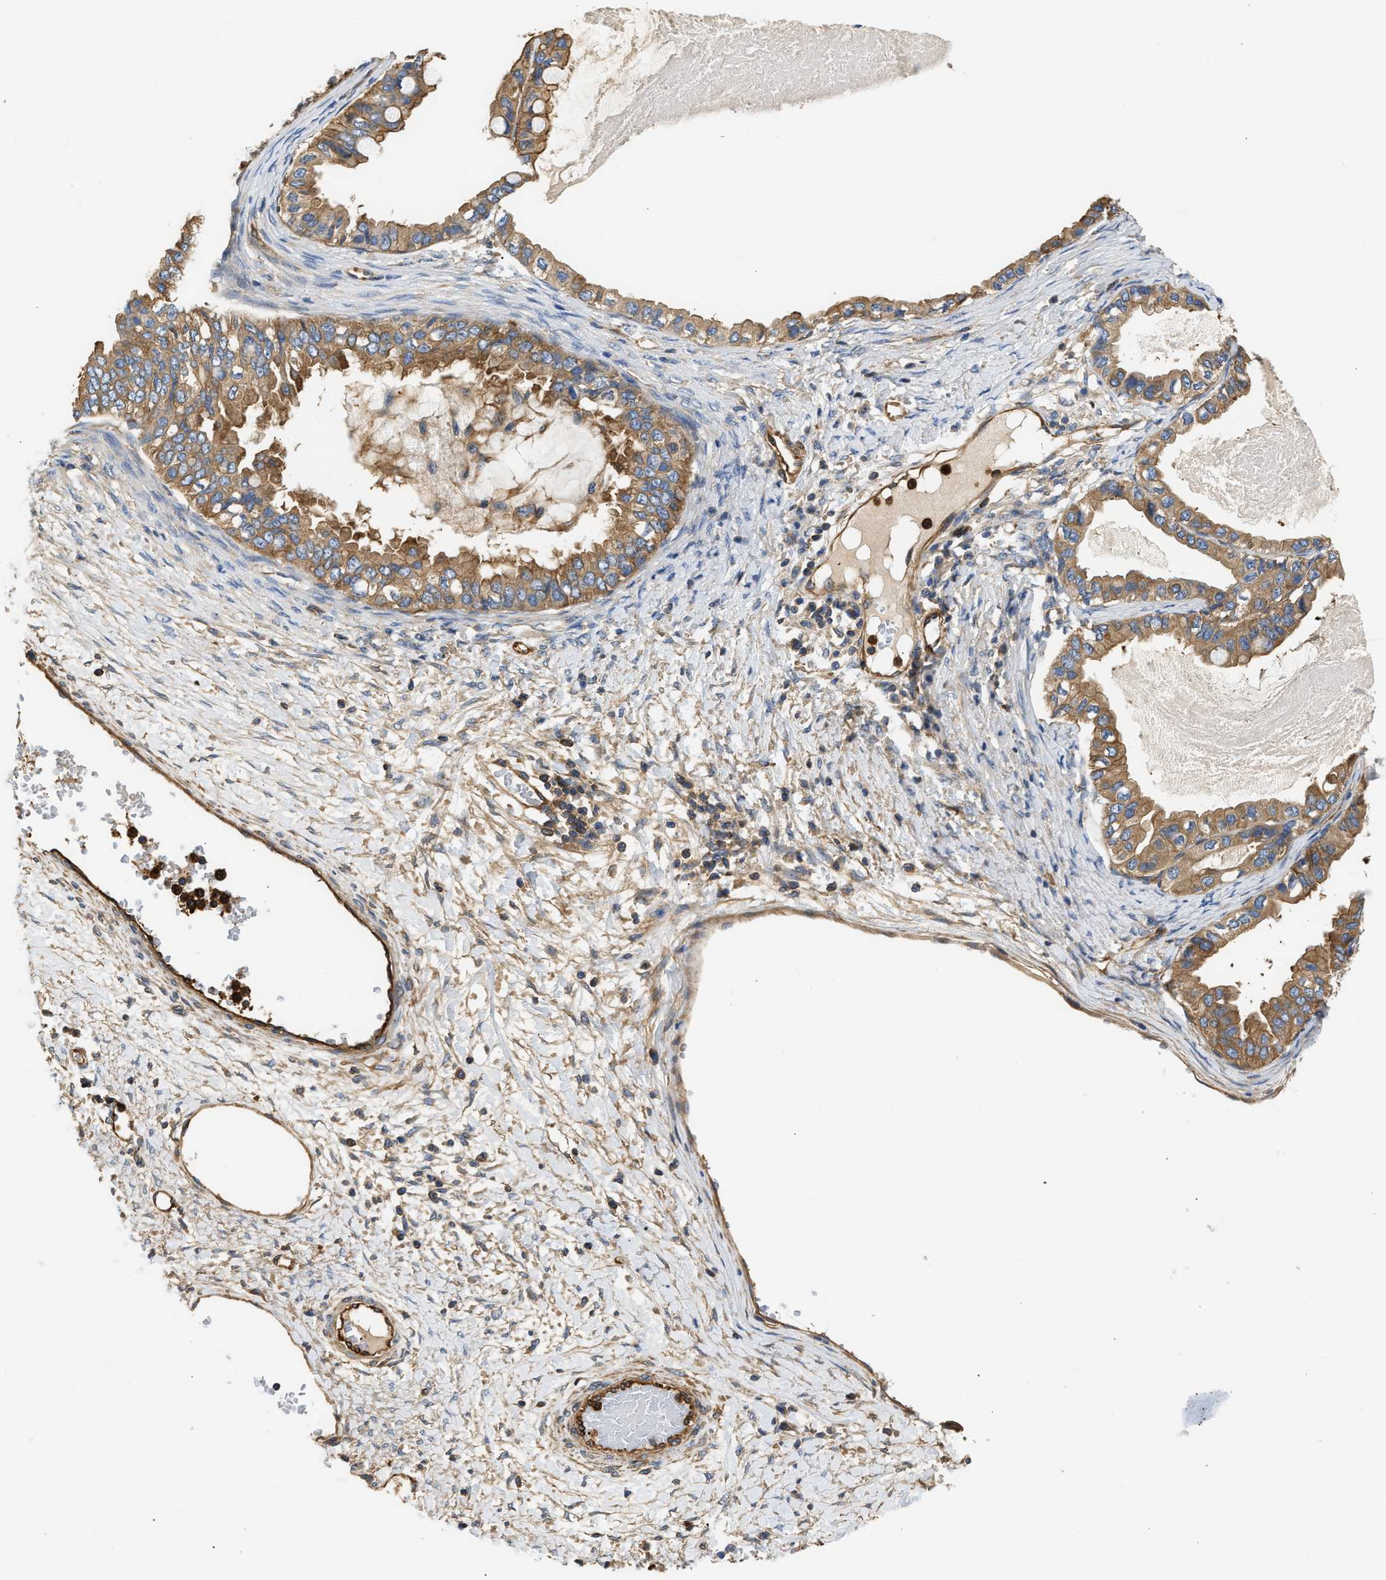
{"staining": {"intensity": "moderate", "quantity": ">75%", "location": "cytoplasmic/membranous"}, "tissue": "ovarian cancer", "cell_type": "Tumor cells", "image_type": "cancer", "snomed": [{"axis": "morphology", "description": "Cystadenocarcinoma, mucinous, NOS"}, {"axis": "topography", "description": "Ovary"}], "caption": "Immunohistochemistry (IHC) (DAB (3,3'-diaminobenzidine)) staining of ovarian cancer (mucinous cystadenocarcinoma) shows moderate cytoplasmic/membranous protein expression in approximately >75% of tumor cells.", "gene": "SAMD9L", "patient": {"sex": "female", "age": 80}}